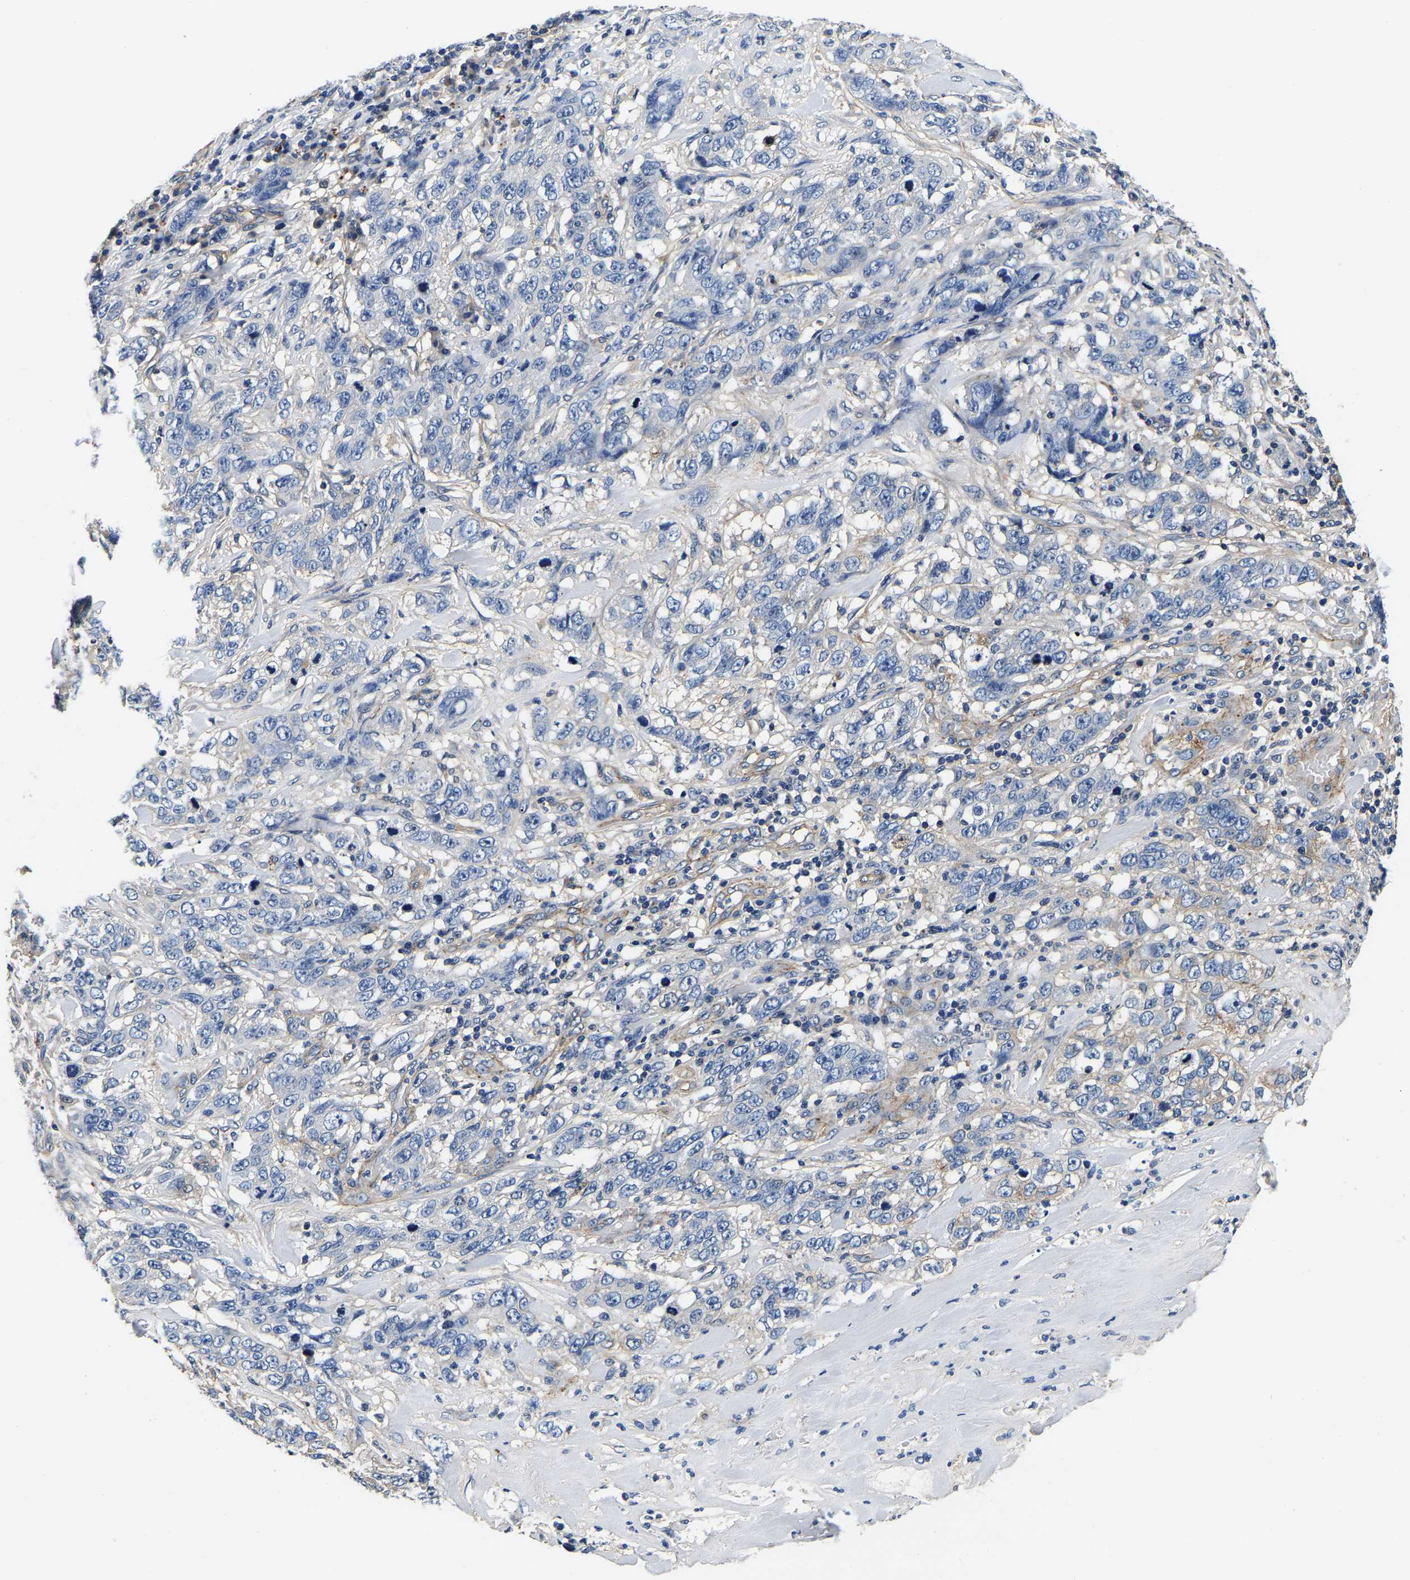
{"staining": {"intensity": "negative", "quantity": "none", "location": "none"}, "tissue": "stomach cancer", "cell_type": "Tumor cells", "image_type": "cancer", "snomed": [{"axis": "morphology", "description": "Adenocarcinoma, NOS"}, {"axis": "topography", "description": "Stomach"}], "caption": "Tumor cells are negative for protein expression in human adenocarcinoma (stomach).", "gene": "SH3GLB1", "patient": {"sex": "male", "age": 48}}